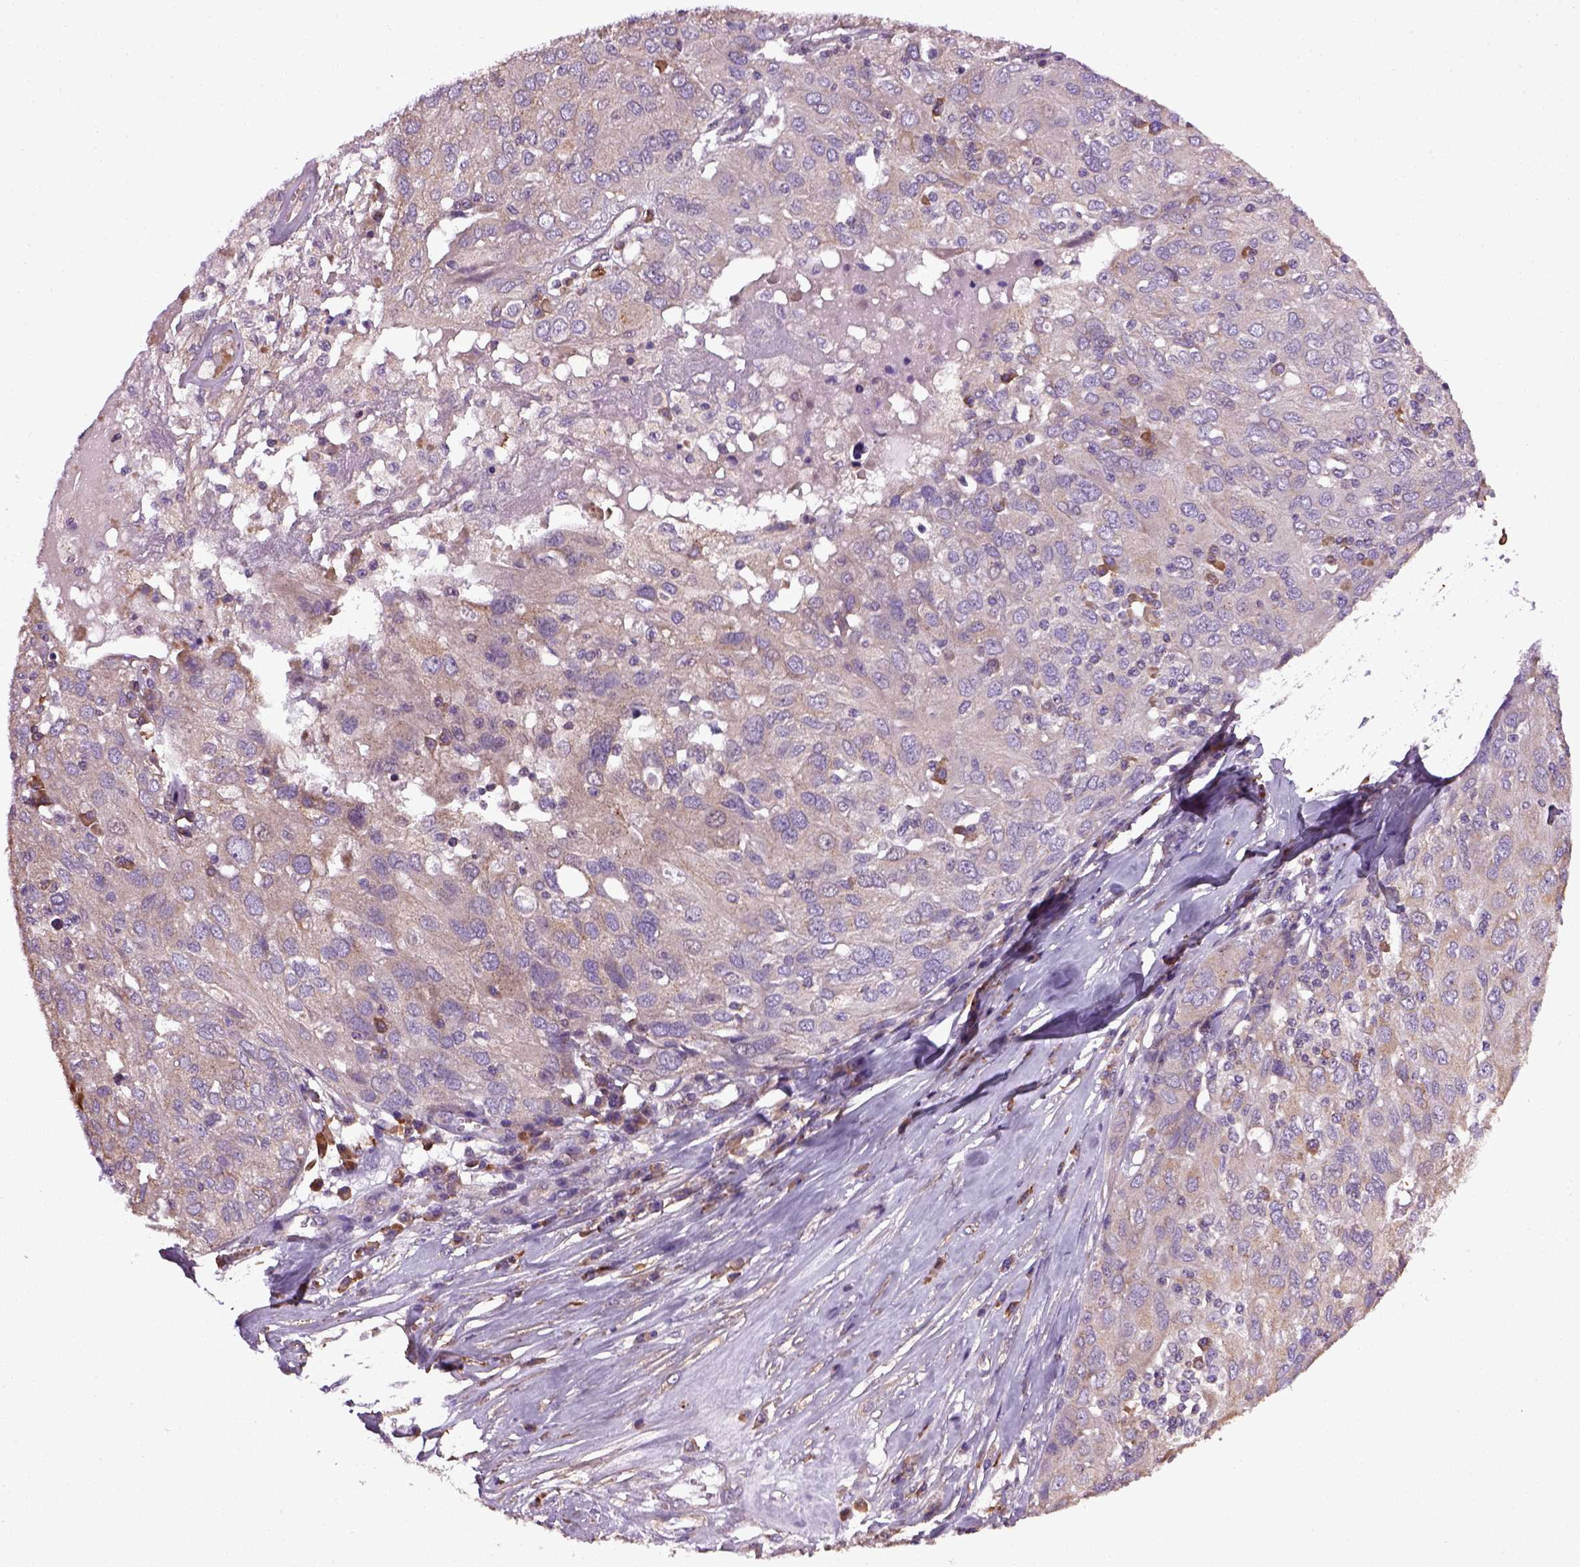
{"staining": {"intensity": "negative", "quantity": "none", "location": "none"}, "tissue": "ovarian cancer", "cell_type": "Tumor cells", "image_type": "cancer", "snomed": [{"axis": "morphology", "description": "Carcinoma, endometroid"}, {"axis": "topography", "description": "Ovary"}], "caption": "DAB (3,3'-diaminobenzidine) immunohistochemical staining of human ovarian endometroid carcinoma reveals no significant staining in tumor cells.", "gene": "TPRG1", "patient": {"sex": "female", "age": 50}}